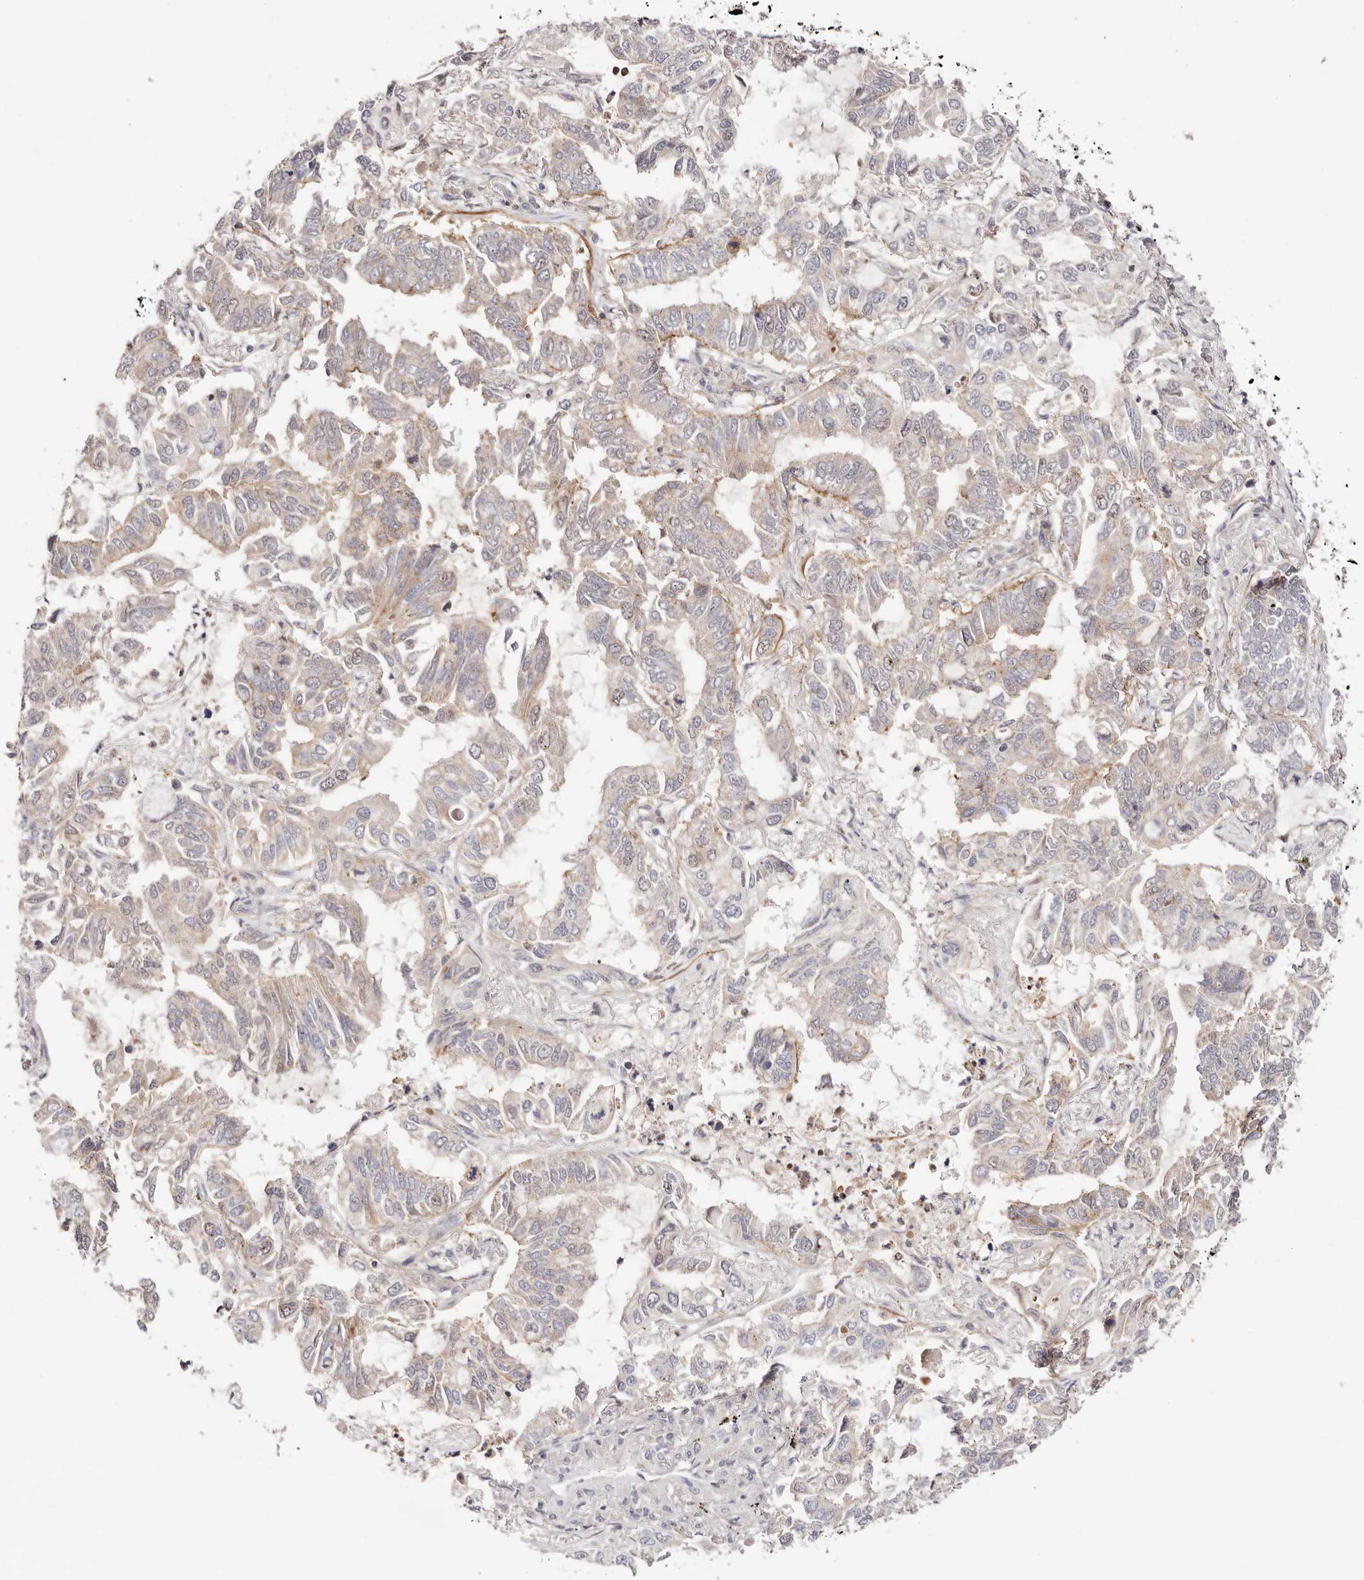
{"staining": {"intensity": "weak", "quantity": "25%-75%", "location": "cytoplasmic/membranous"}, "tissue": "lung cancer", "cell_type": "Tumor cells", "image_type": "cancer", "snomed": [{"axis": "morphology", "description": "Adenocarcinoma, NOS"}, {"axis": "topography", "description": "Lung"}], "caption": "Lung adenocarcinoma stained for a protein (brown) reveals weak cytoplasmic/membranous positive expression in about 25%-75% of tumor cells.", "gene": "SLC35B2", "patient": {"sex": "male", "age": 64}}